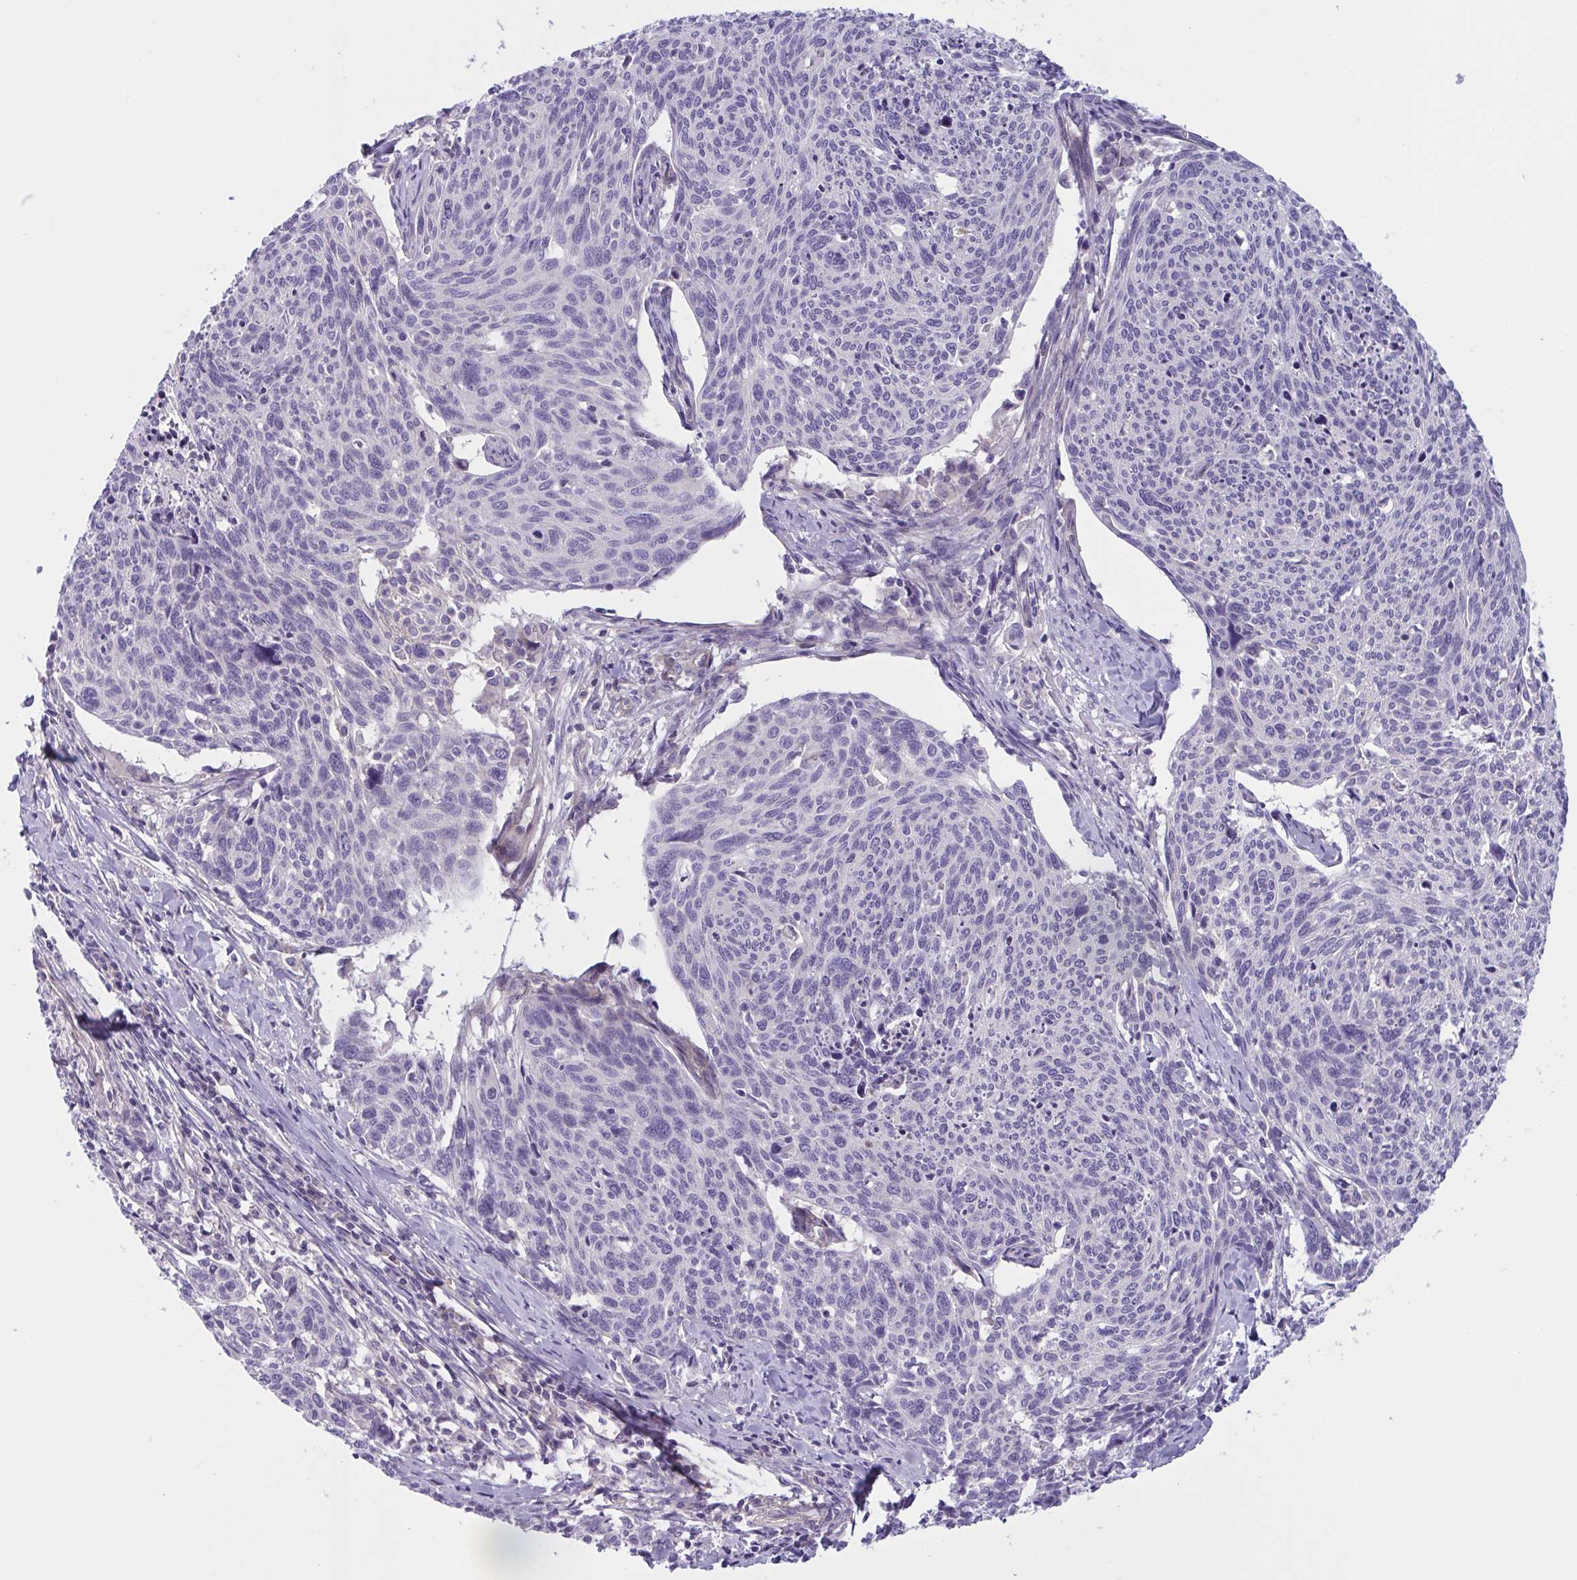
{"staining": {"intensity": "negative", "quantity": "none", "location": "none"}, "tissue": "cervical cancer", "cell_type": "Tumor cells", "image_type": "cancer", "snomed": [{"axis": "morphology", "description": "Squamous cell carcinoma, NOS"}, {"axis": "topography", "description": "Cervix"}], "caption": "The immunohistochemistry image has no significant positivity in tumor cells of cervical cancer (squamous cell carcinoma) tissue. The staining was performed using DAB (3,3'-diaminobenzidine) to visualize the protein expression in brown, while the nuclei were stained in blue with hematoxylin (Magnification: 20x).", "gene": "TTC7B", "patient": {"sex": "female", "age": 49}}